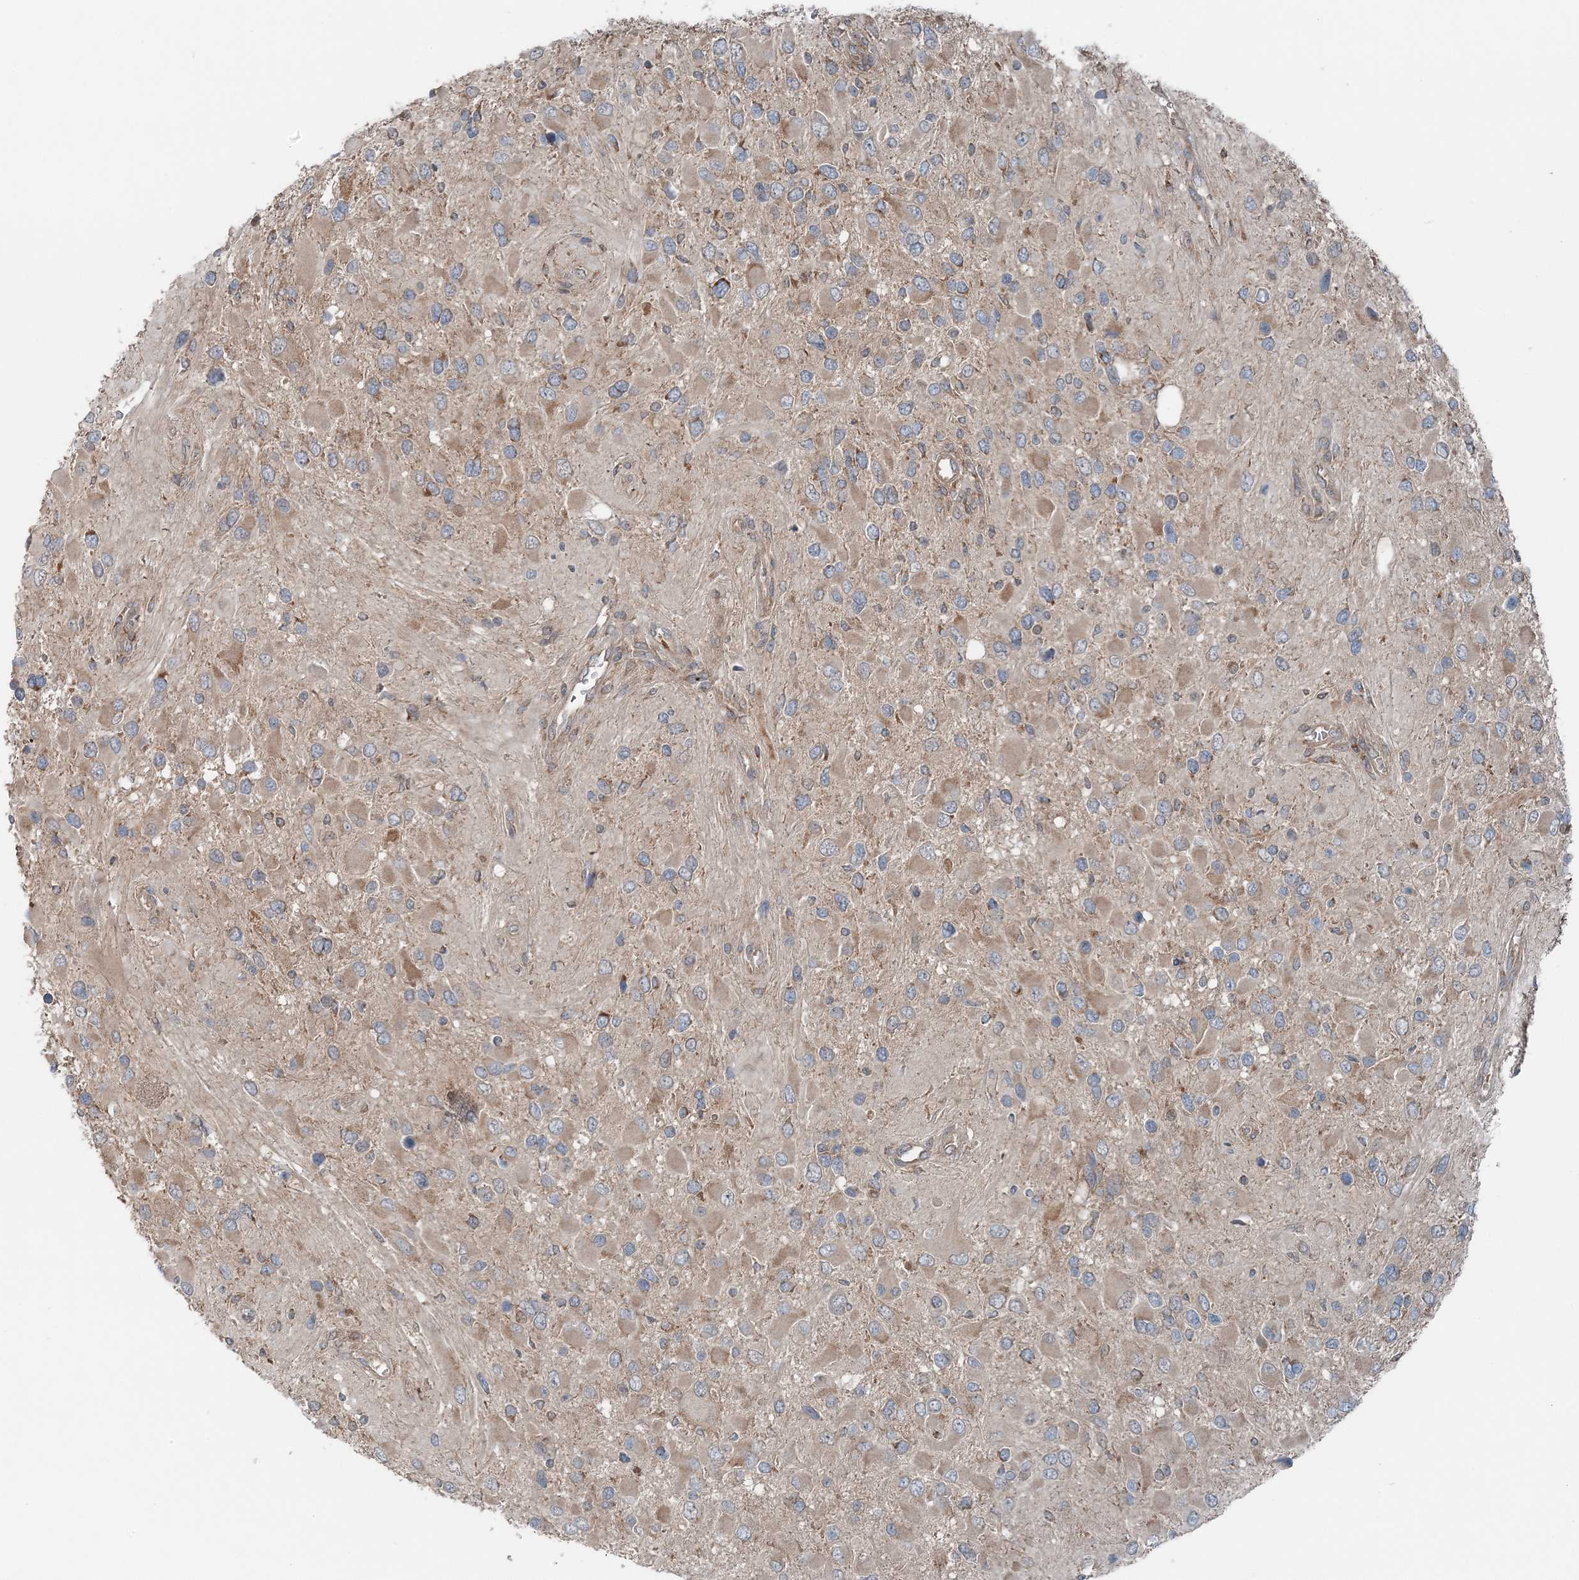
{"staining": {"intensity": "weak", "quantity": "<25%", "location": "cytoplasmic/membranous"}, "tissue": "glioma", "cell_type": "Tumor cells", "image_type": "cancer", "snomed": [{"axis": "morphology", "description": "Glioma, malignant, High grade"}, {"axis": "topography", "description": "Brain"}], "caption": "A high-resolution image shows immunohistochemistry (IHC) staining of glioma, which reveals no significant expression in tumor cells.", "gene": "ASNSD1", "patient": {"sex": "male", "age": 53}}